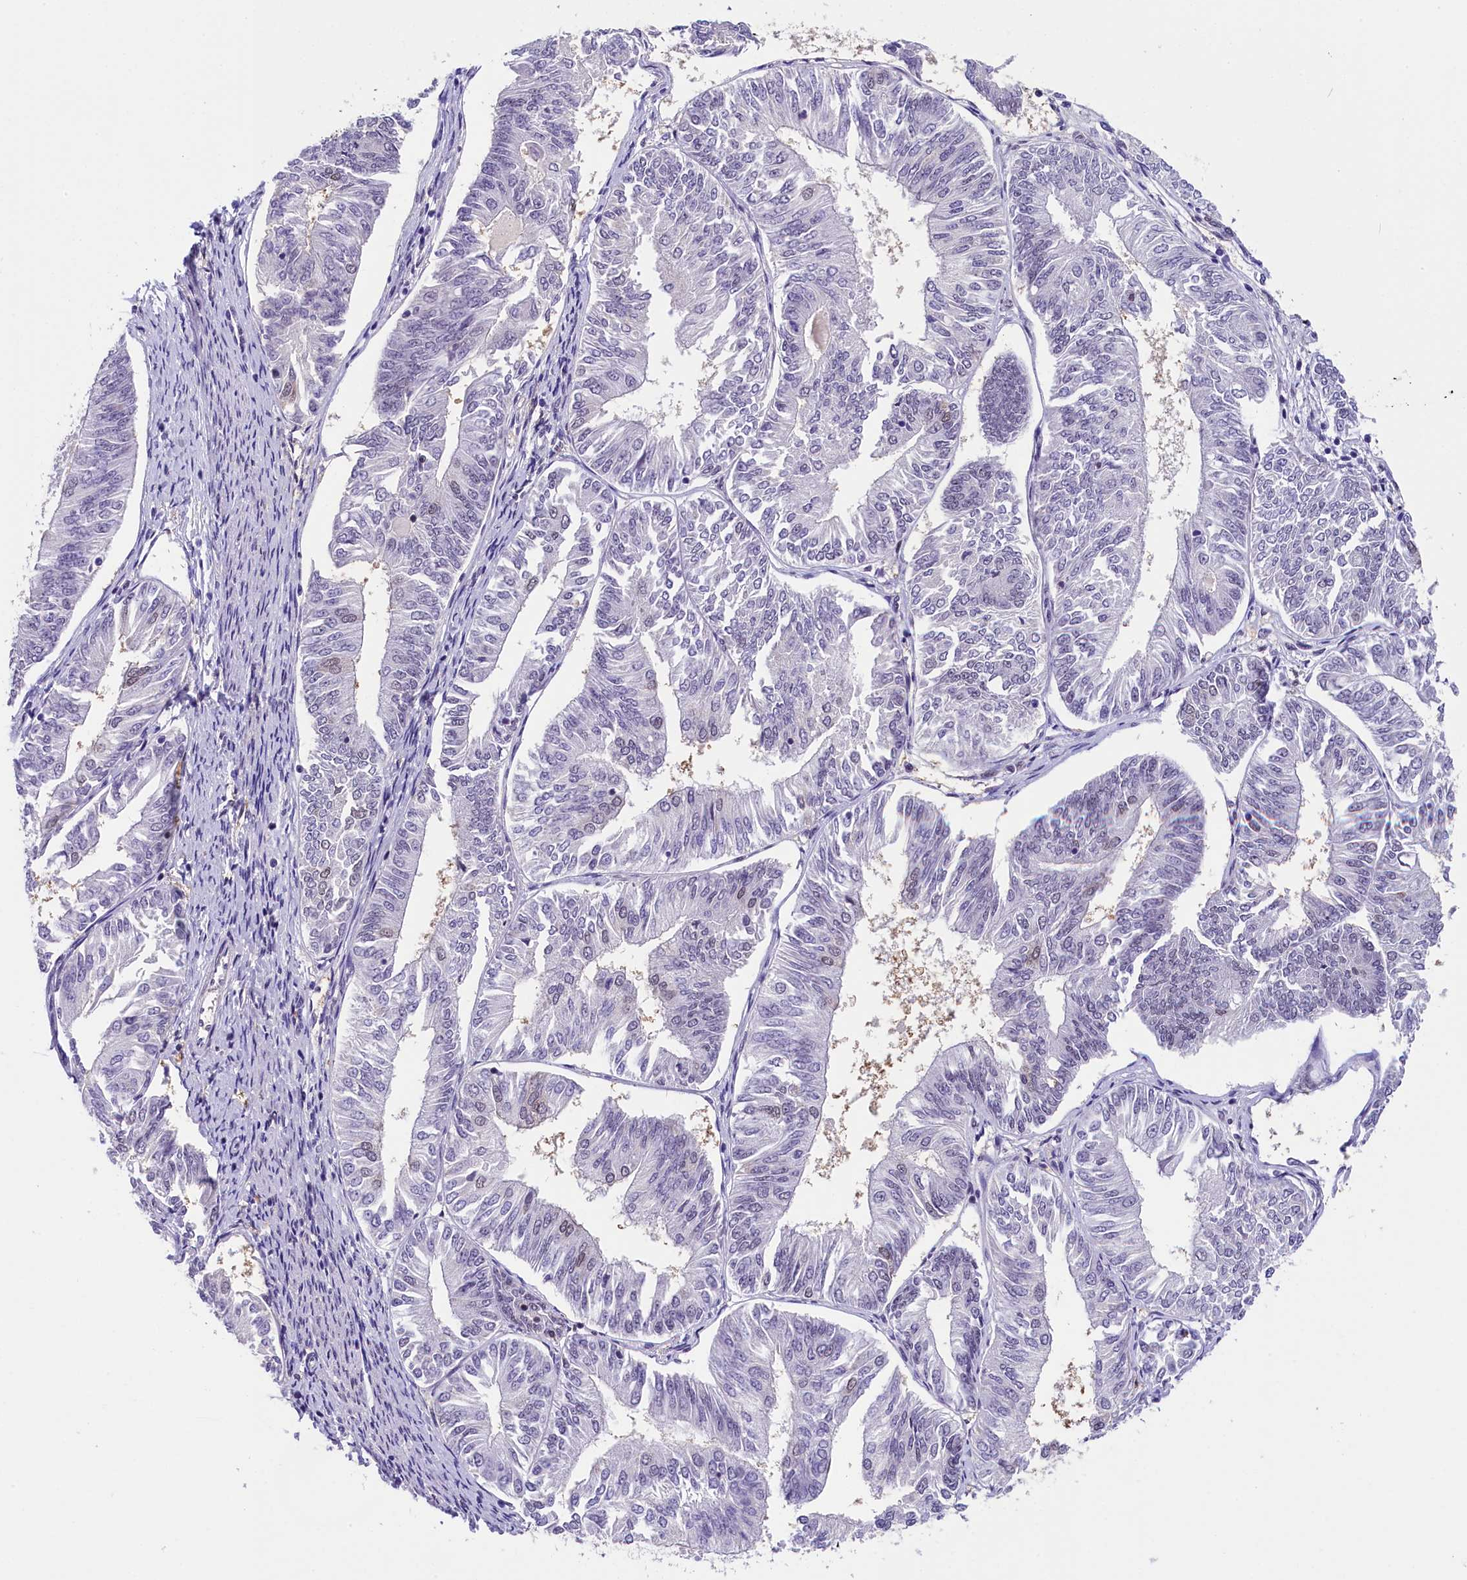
{"staining": {"intensity": "negative", "quantity": "none", "location": "none"}, "tissue": "endometrial cancer", "cell_type": "Tumor cells", "image_type": "cancer", "snomed": [{"axis": "morphology", "description": "Adenocarcinoma, NOS"}, {"axis": "topography", "description": "Endometrium"}], "caption": "This is an immunohistochemistry histopathology image of human endometrial cancer. There is no expression in tumor cells.", "gene": "ZC3H4", "patient": {"sex": "female", "age": 58}}